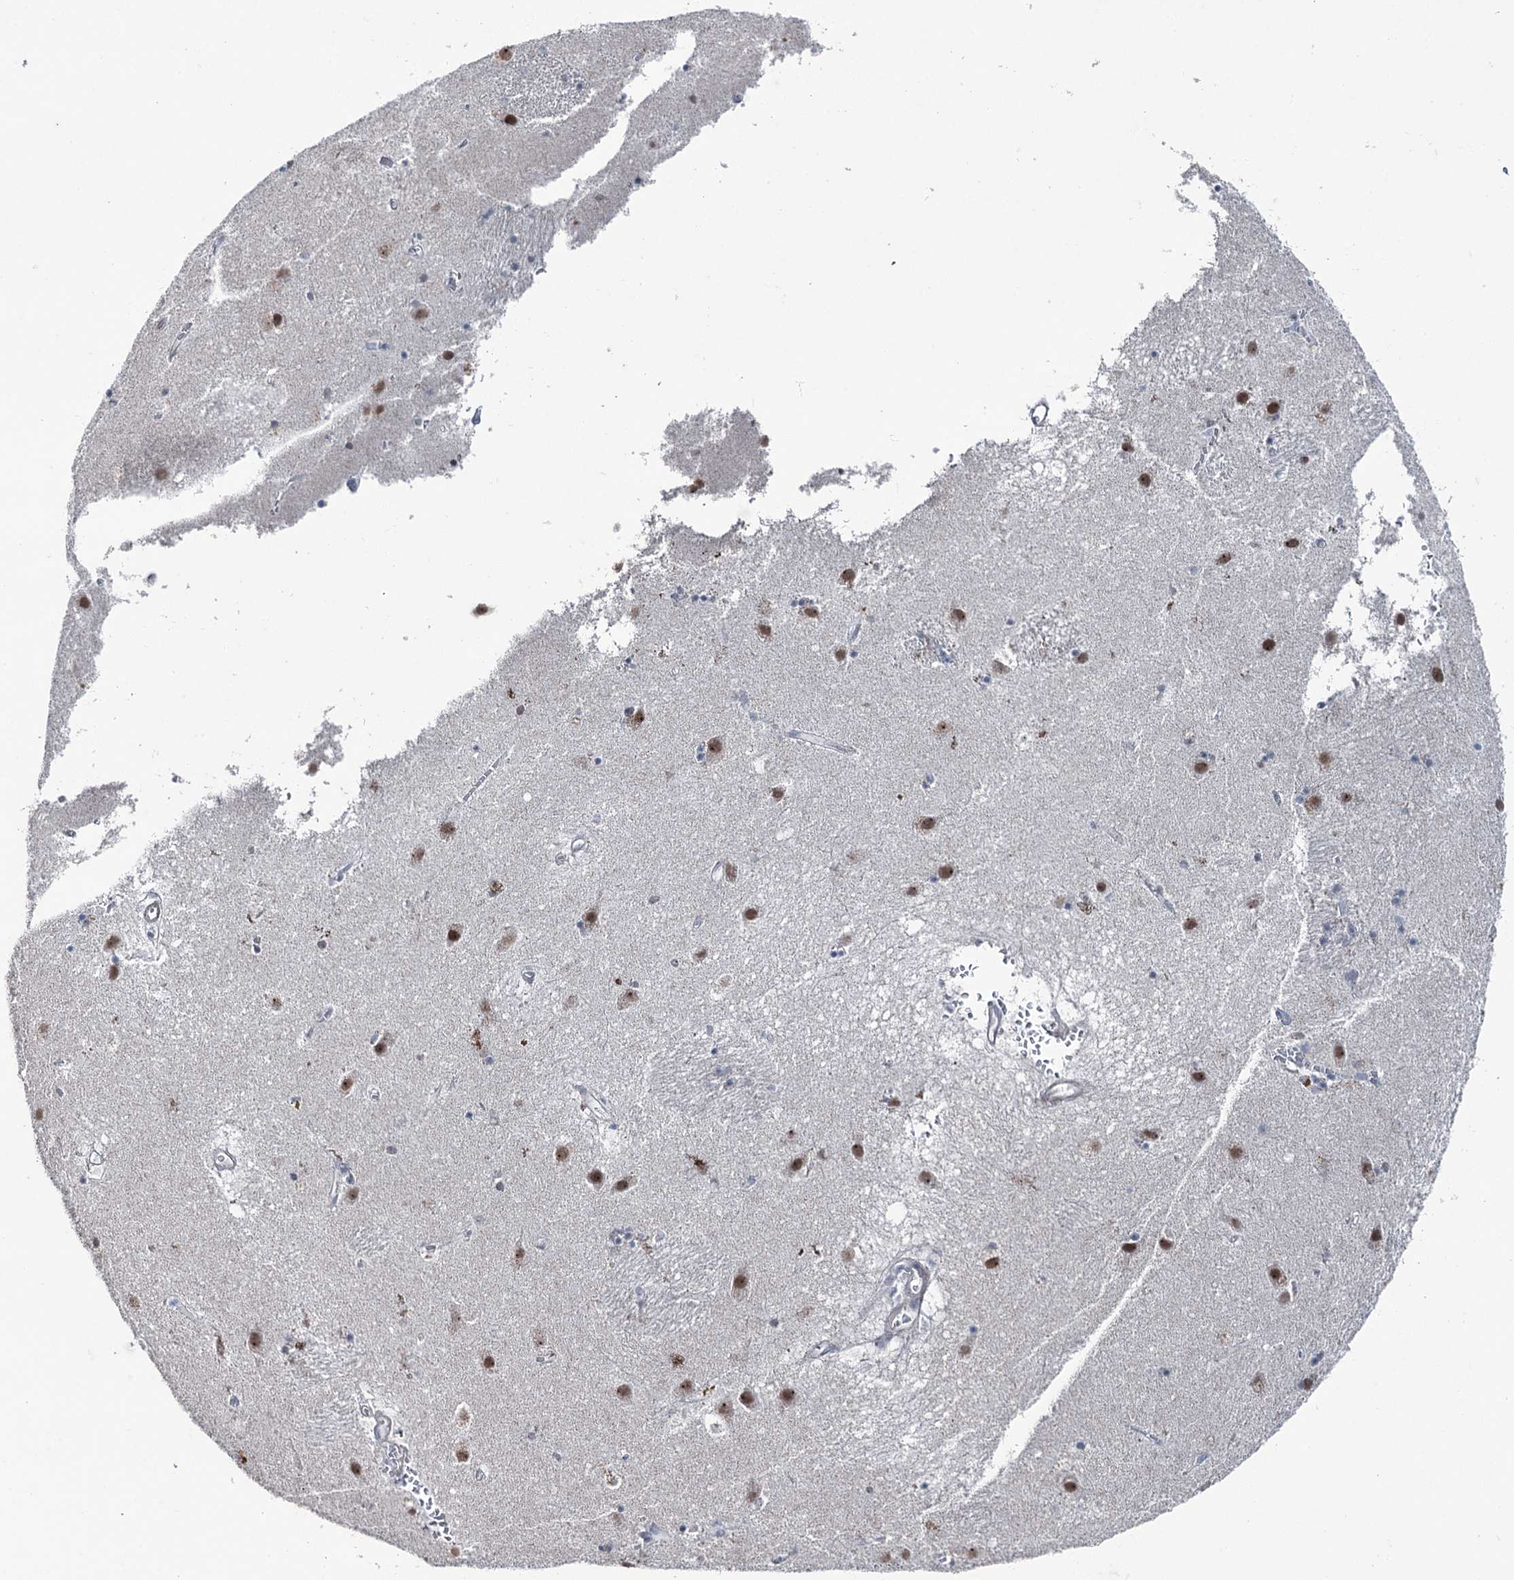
{"staining": {"intensity": "negative", "quantity": "none", "location": "none"}, "tissue": "caudate", "cell_type": "Glial cells", "image_type": "normal", "snomed": [{"axis": "morphology", "description": "Normal tissue, NOS"}, {"axis": "topography", "description": "Lateral ventricle wall"}], "caption": "This is an immunohistochemistry image of unremarkable caudate. There is no expression in glial cells.", "gene": "FAM120B", "patient": {"sex": "male", "age": 70}}